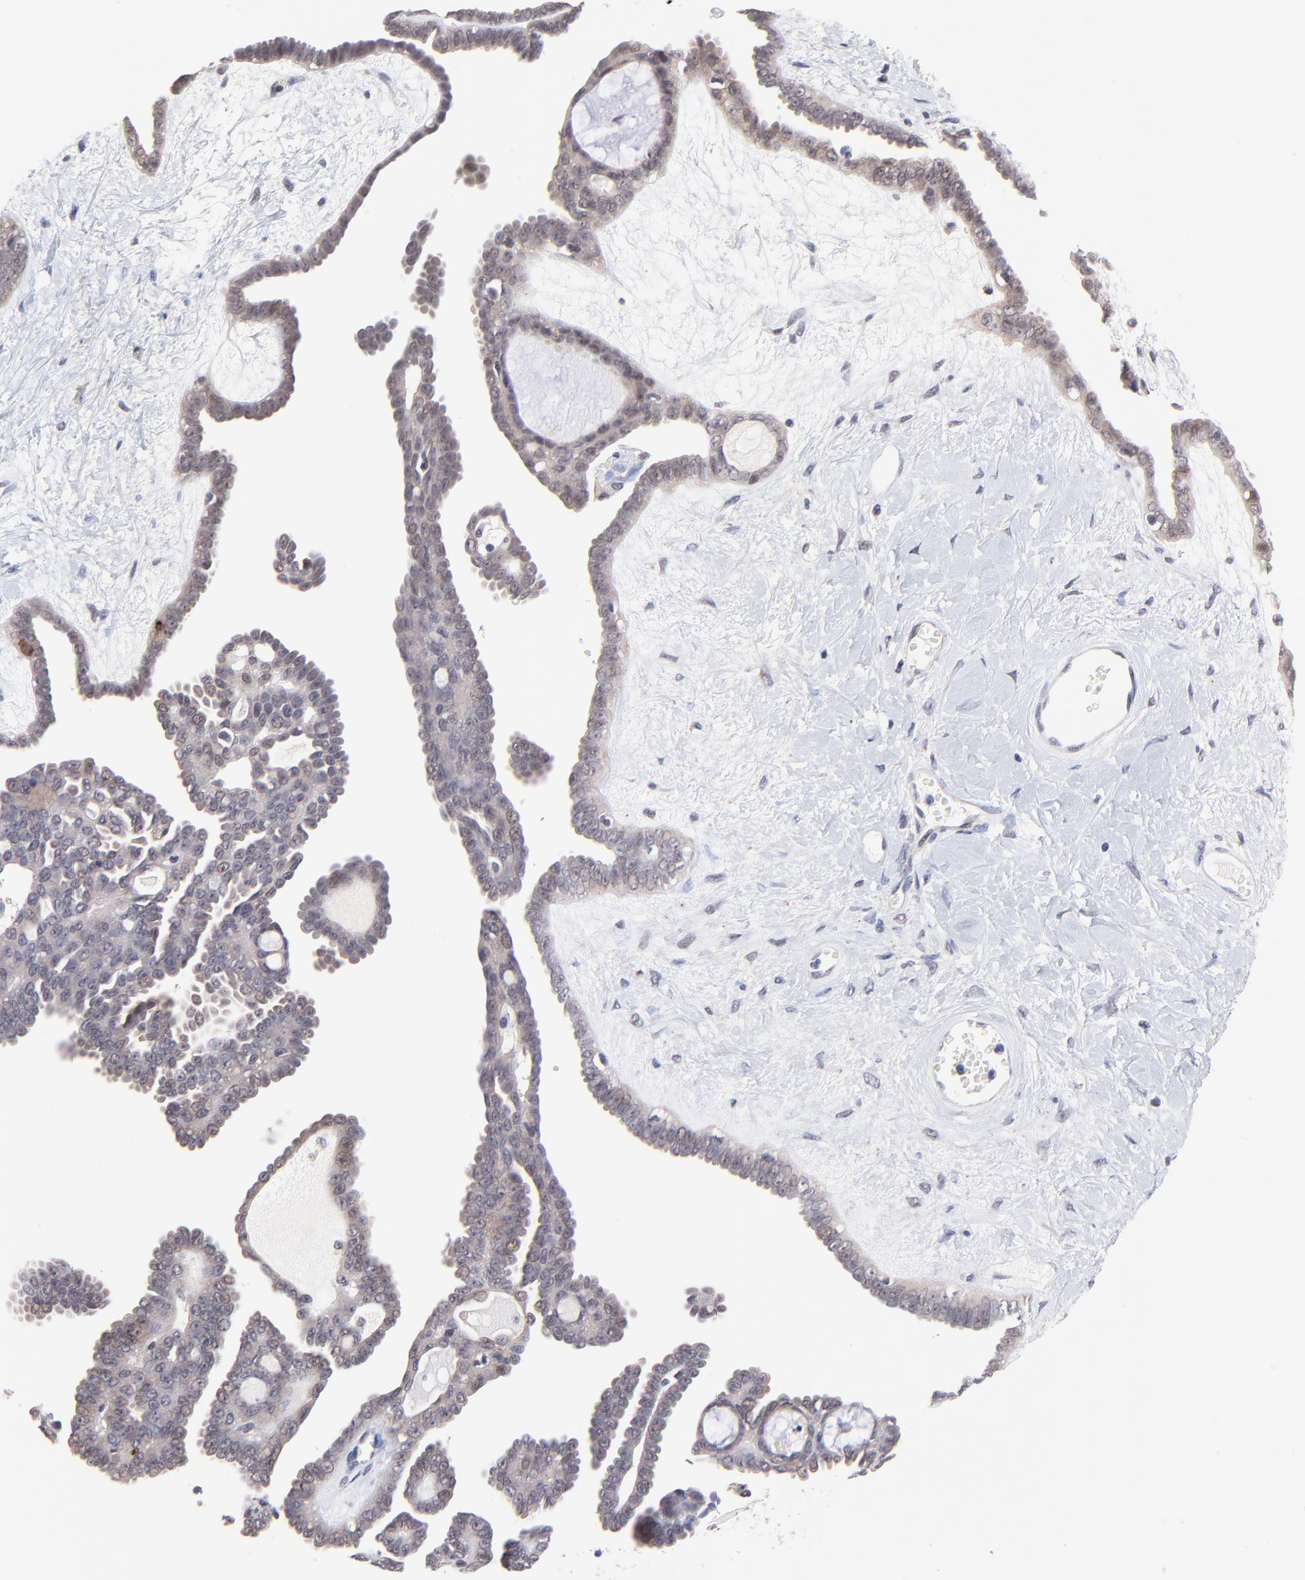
{"staining": {"intensity": "negative", "quantity": "none", "location": "none"}, "tissue": "ovarian cancer", "cell_type": "Tumor cells", "image_type": "cancer", "snomed": [{"axis": "morphology", "description": "Cystadenocarcinoma, serous, NOS"}, {"axis": "topography", "description": "Ovary"}], "caption": "Immunohistochemical staining of human ovarian cancer shows no significant staining in tumor cells.", "gene": "ZNF747", "patient": {"sex": "female", "age": 71}}